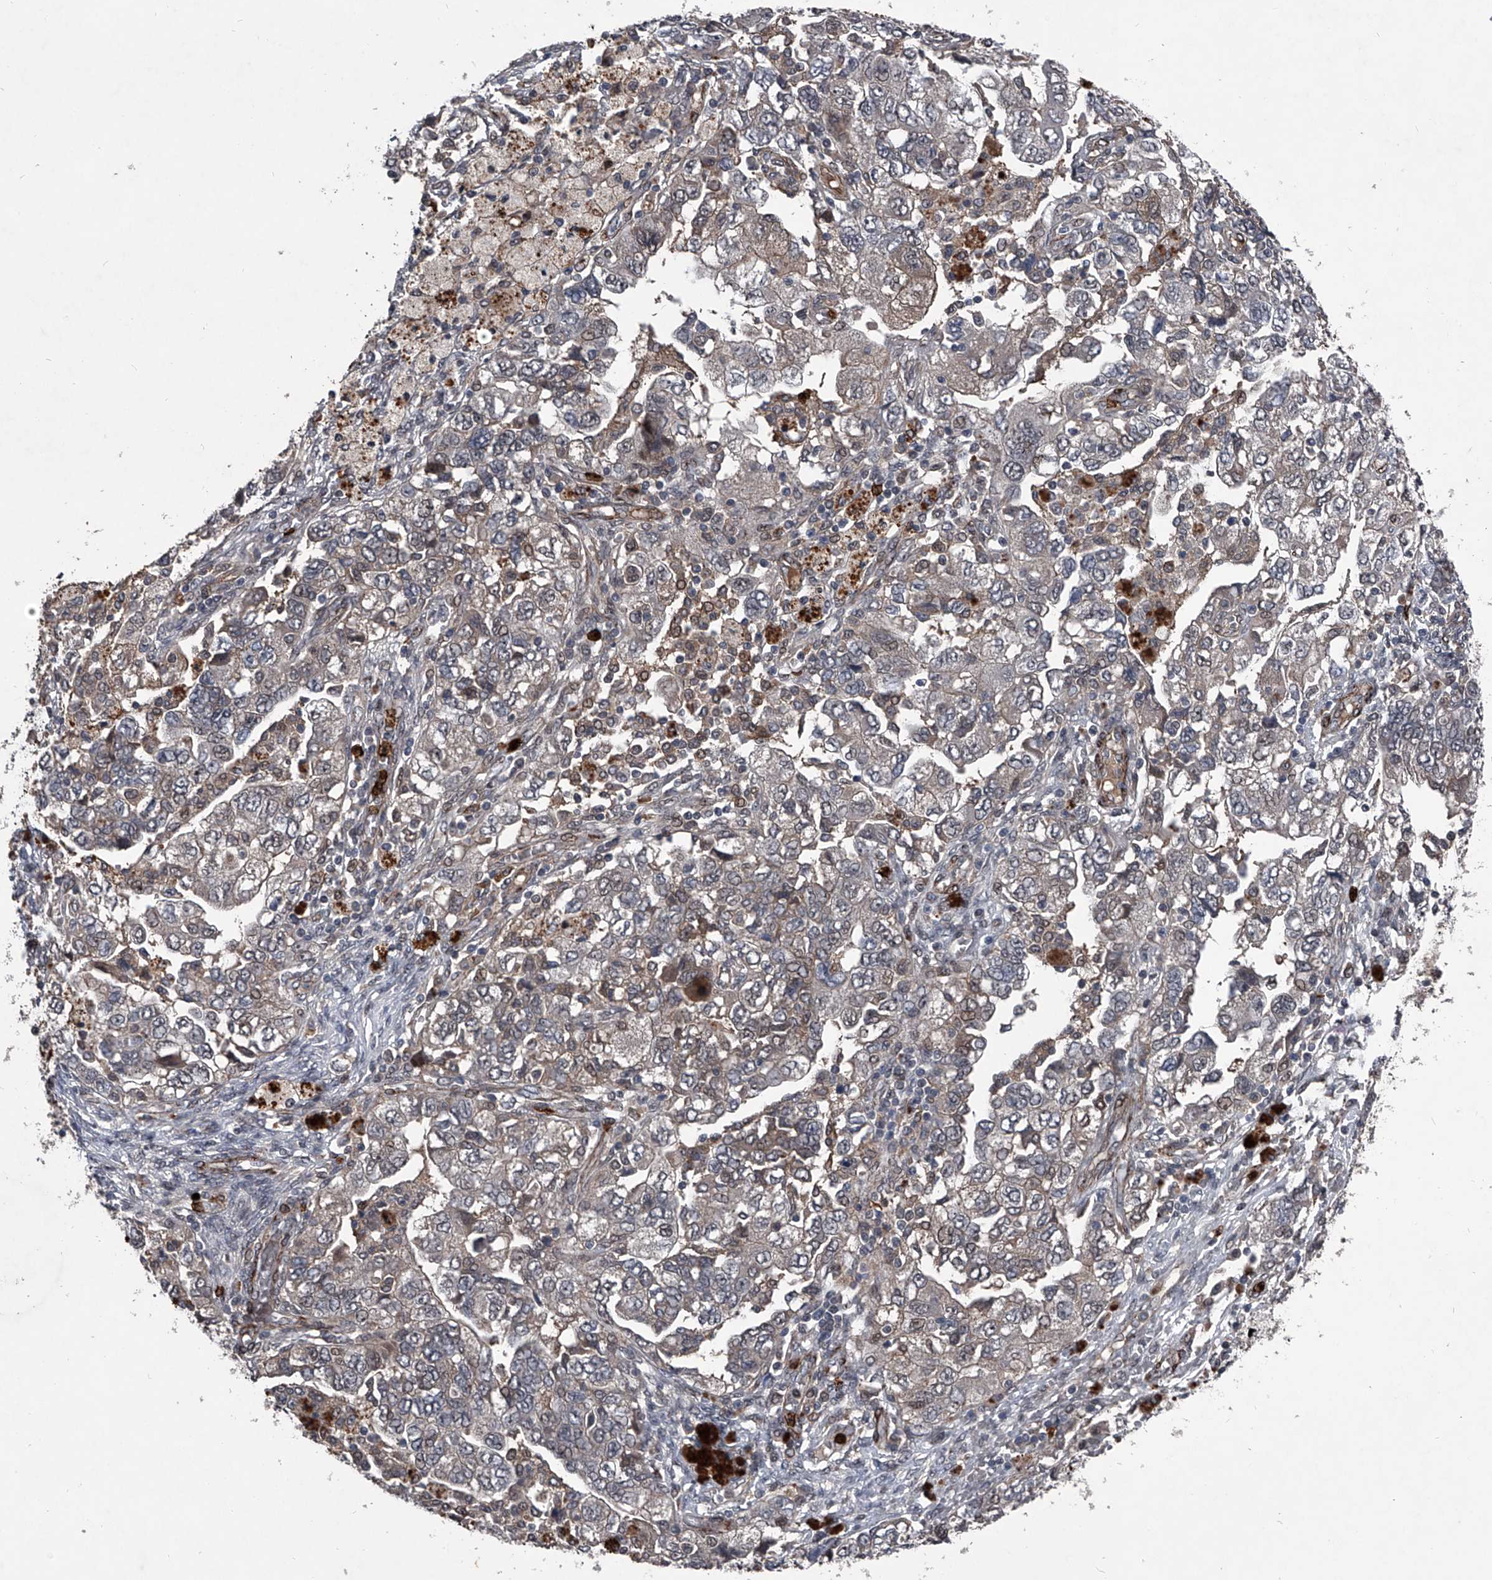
{"staining": {"intensity": "weak", "quantity": ">75%", "location": "cytoplasmic/membranous,nuclear"}, "tissue": "ovarian cancer", "cell_type": "Tumor cells", "image_type": "cancer", "snomed": [{"axis": "morphology", "description": "Carcinoma, NOS"}, {"axis": "morphology", "description": "Cystadenocarcinoma, serous, NOS"}, {"axis": "topography", "description": "Ovary"}], "caption": "Immunohistochemical staining of carcinoma (ovarian) shows low levels of weak cytoplasmic/membranous and nuclear protein expression in about >75% of tumor cells. Using DAB (3,3'-diaminobenzidine) (brown) and hematoxylin (blue) stains, captured at high magnification using brightfield microscopy.", "gene": "MAPKAP1", "patient": {"sex": "female", "age": 69}}